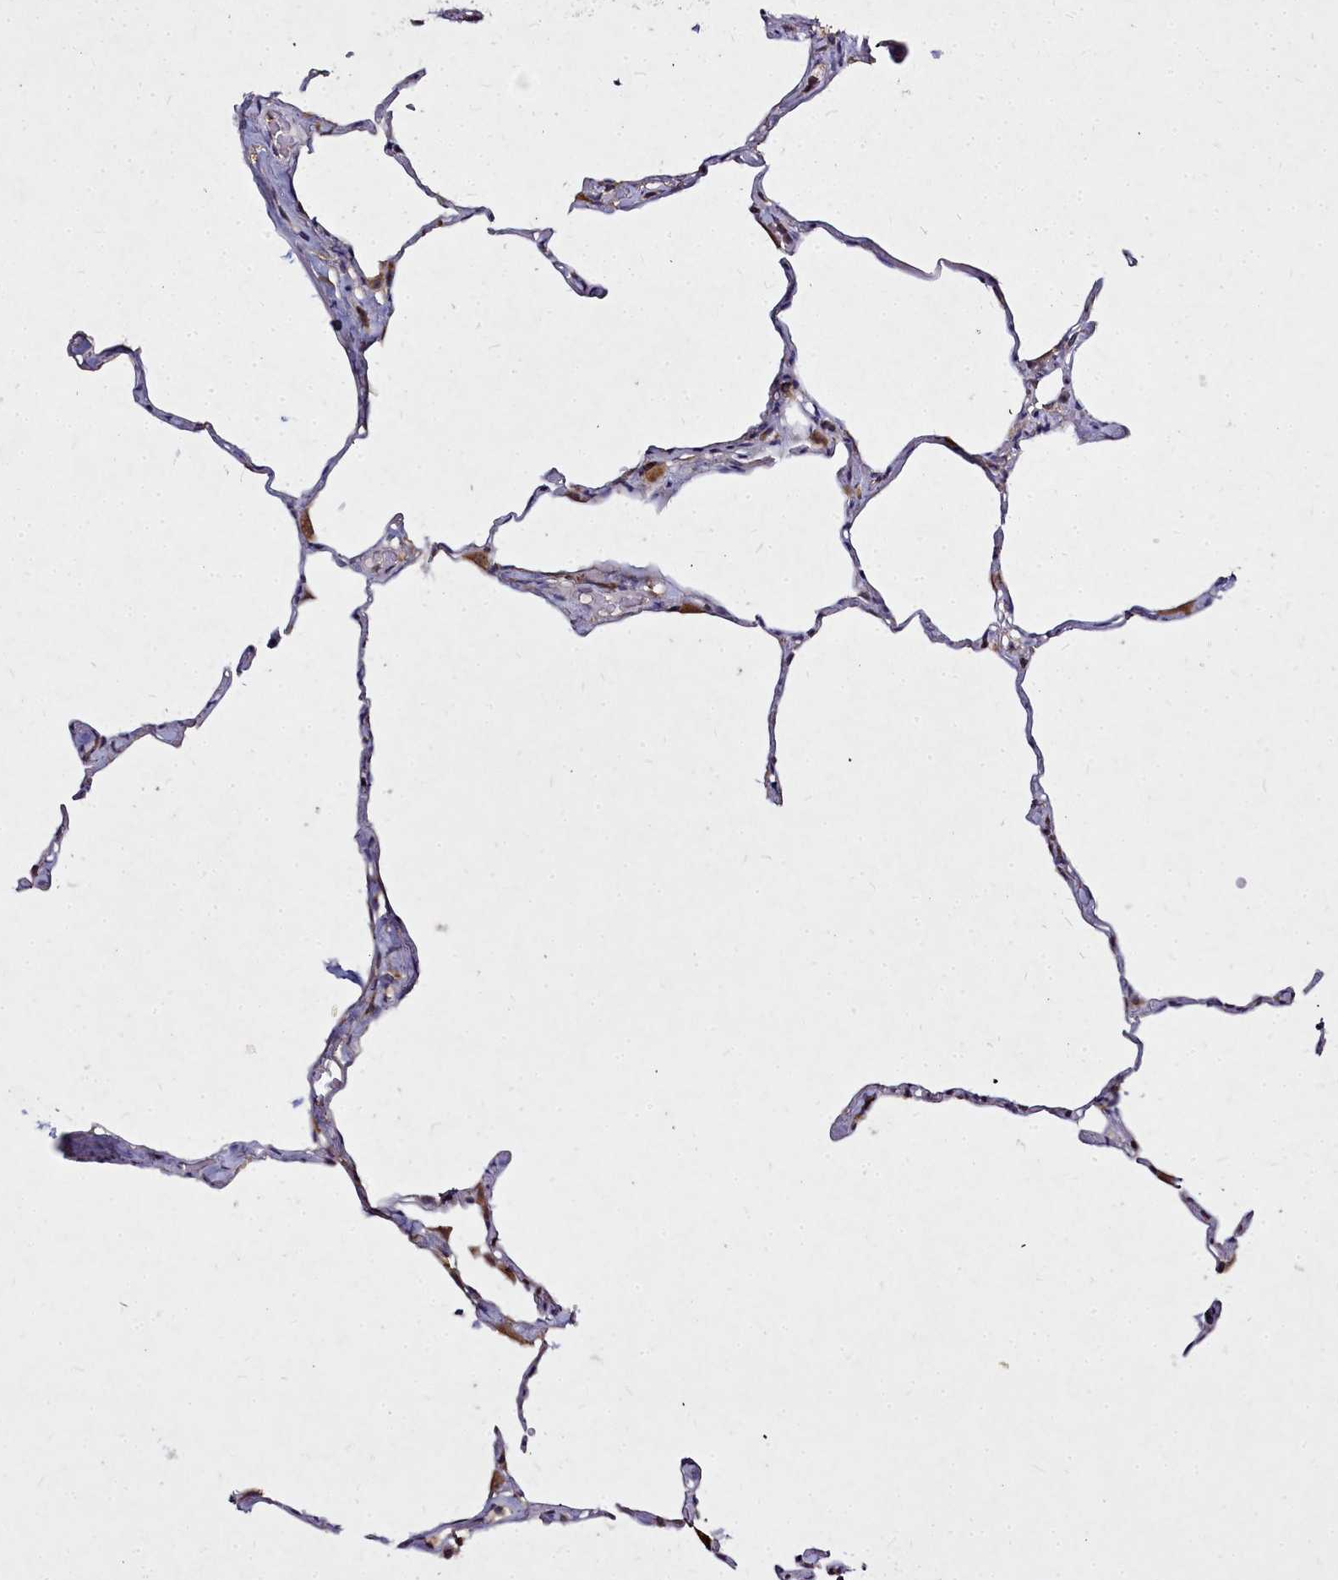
{"staining": {"intensity": "weak", "quantity": "25%-75%", "location": "cytoplasmic/membranous"}, "tissue": "lung", "cell_type": "Alveolar cells", "image_type": "normal", "snomed": [{"axis": "morphology", "description": "Normal tissue, NOS"}, {"axis": "topography", "description": "Lung"}], "caption": "Weak cytoplasmic/membranous expression for a protein is identified in approximately 25%-75% of alveolar cells of normal lung using IHC.", "gene": "NCKAP1L", "patient": {"sex": "male", "age": 65}}